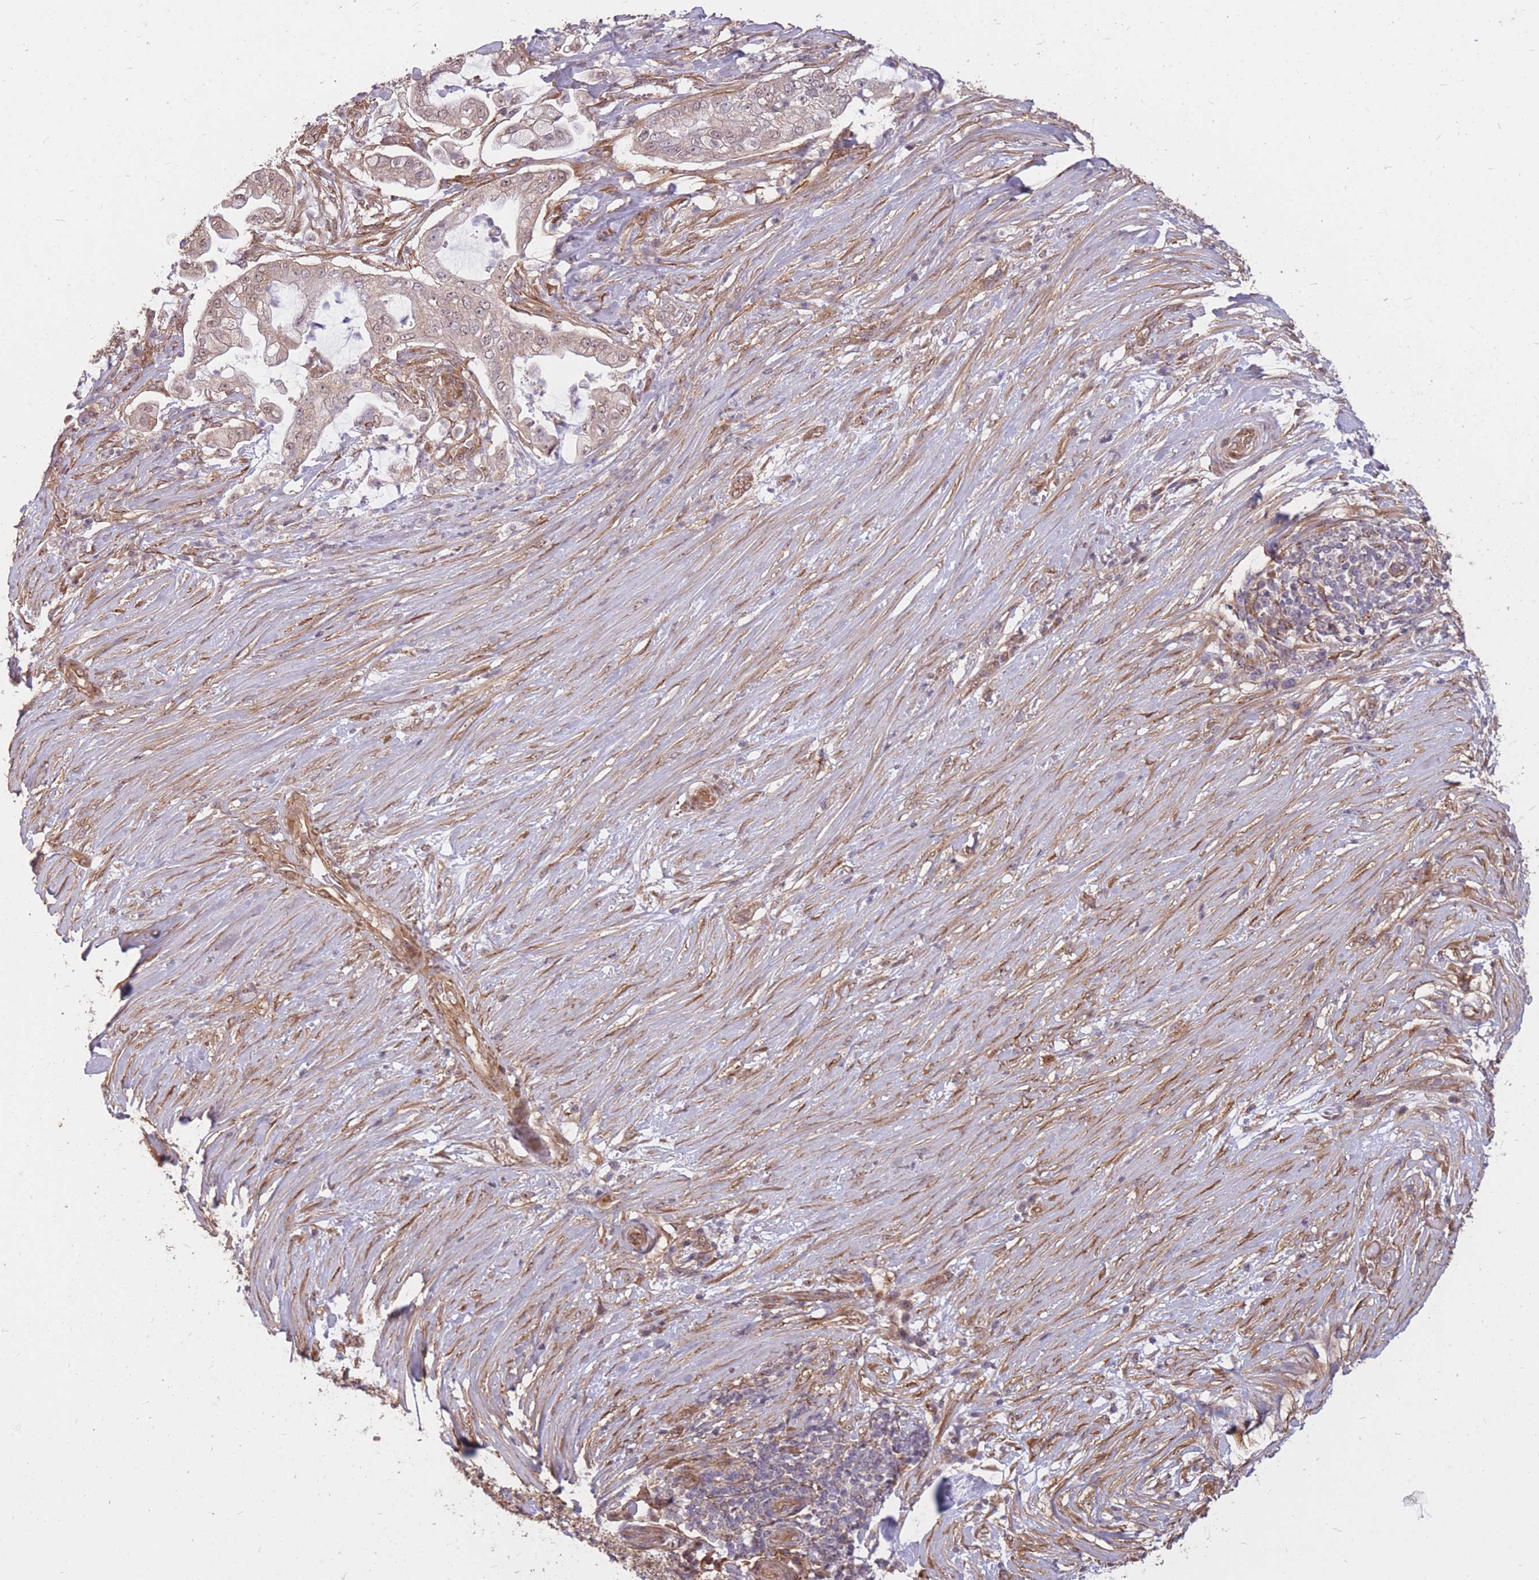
{"staining": {"intensity": "weak", "quantity": "25%-75%", "location": "cytoplasmic/membranous,nuclear"}, "tissue": "pancreatic cancer", "cell_type": "Tumor cells", "image_type": "cancer", "snomed": [{"axis": "morphology", "description": "Adenocarcinoma, NOS"}, {"axis": "topography", "description": "Pancreas"}], "caption": "Tumor cells reveal weak cytoplasmic/membranous and nuclear staining in about 25%-75% of cells in pancreatic cancer.", "gene": "DYNC1LI2", "patient": {"sex": "female", "age": 69}}